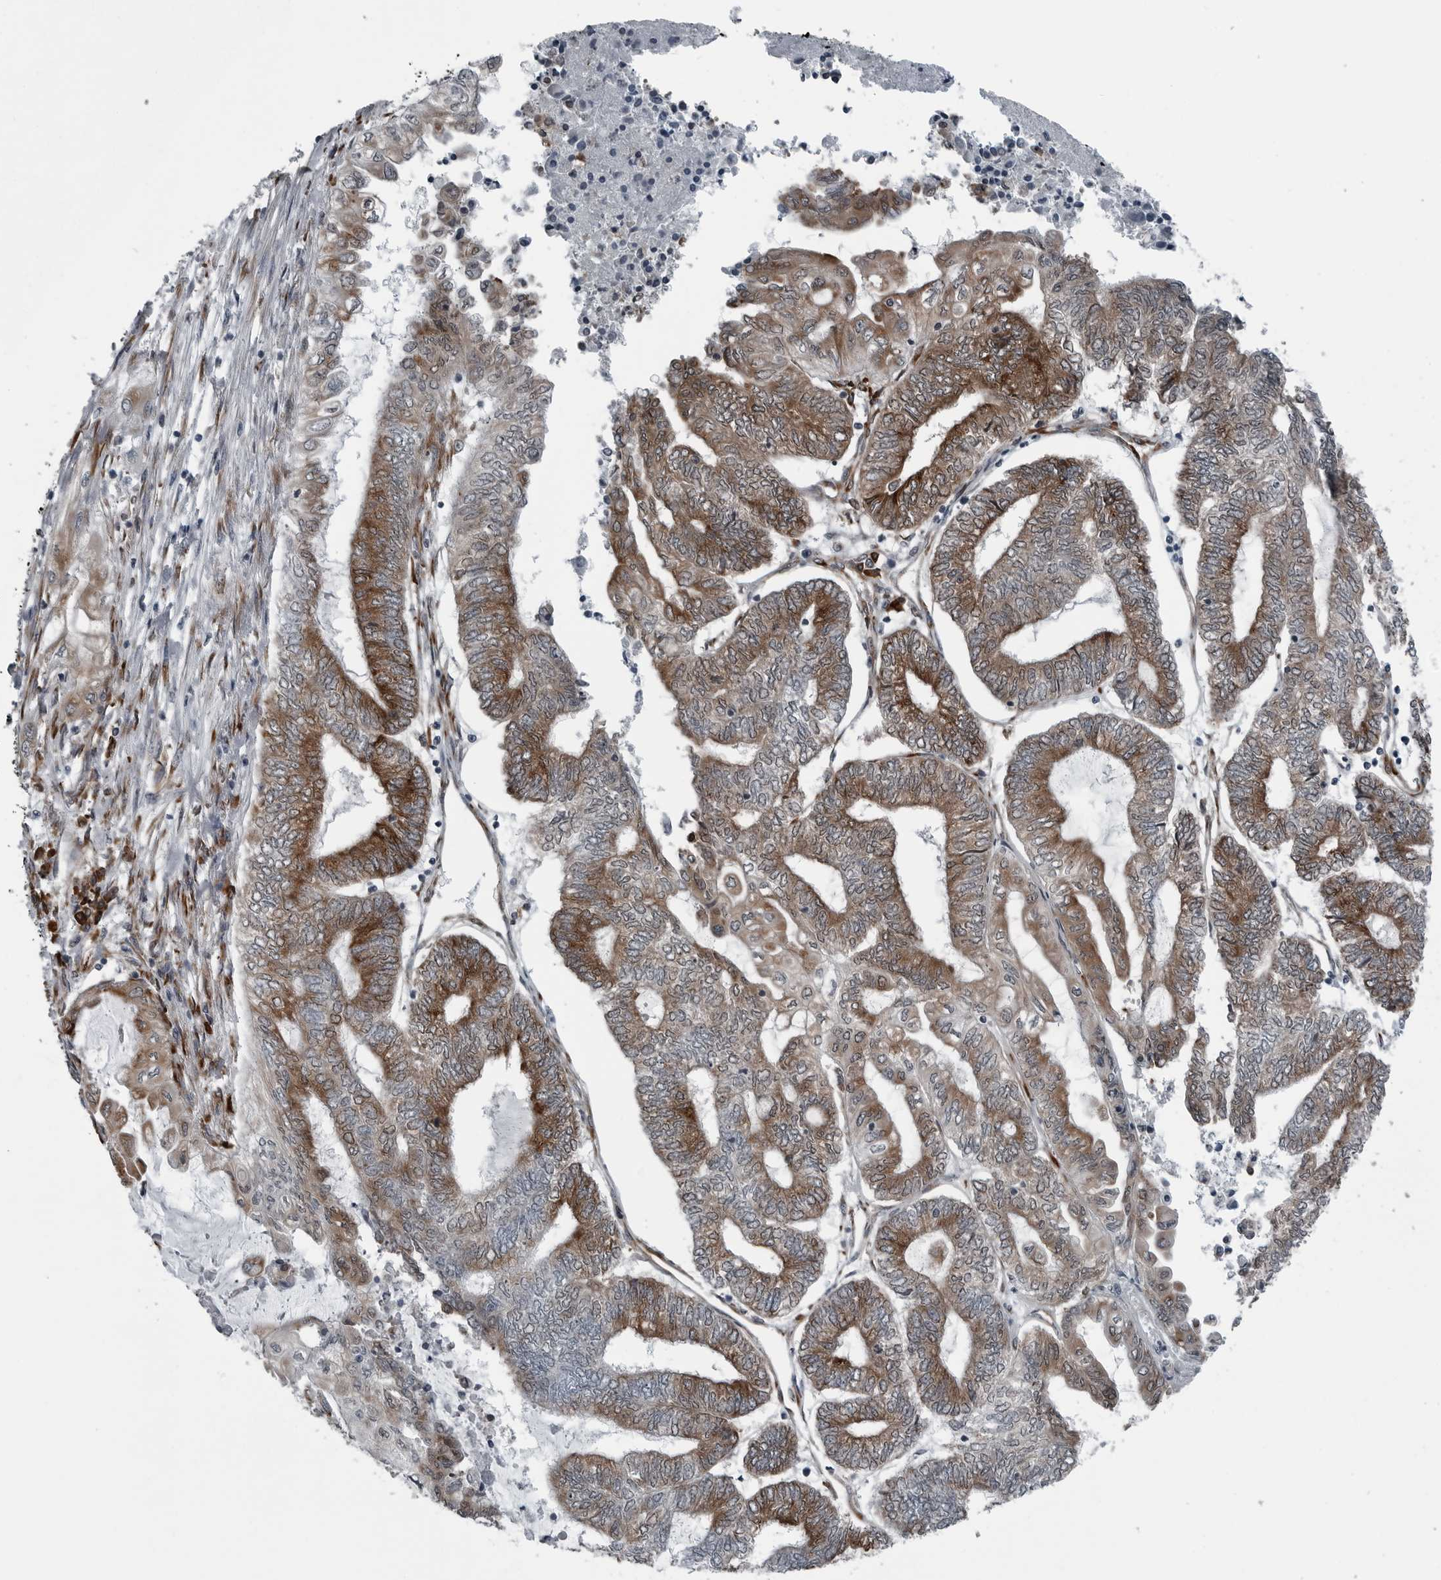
{"staining": {"intensity": "moderate", "quantity": ">75%", "location": "cytoplasmic/membranous"}, "tissue": "endometrial cancer", "cell_type": "Tumor cells", "image_type": "cancer", "snomed": [{"axis": "morphology", "description": "Adenocarcinoma, NOS"}, {"axis": "topography", "description": "Uterus"}, {"axis": "topography", "description": "Endometrium"}], "caption": "A brown stain shows moderate cytoplasmic/membranous expression of a protein in human adenocarcinoma (endometrial) tumor cells.", "gene": "CEP85", "patient": {"sex": "female", "age": 70}}